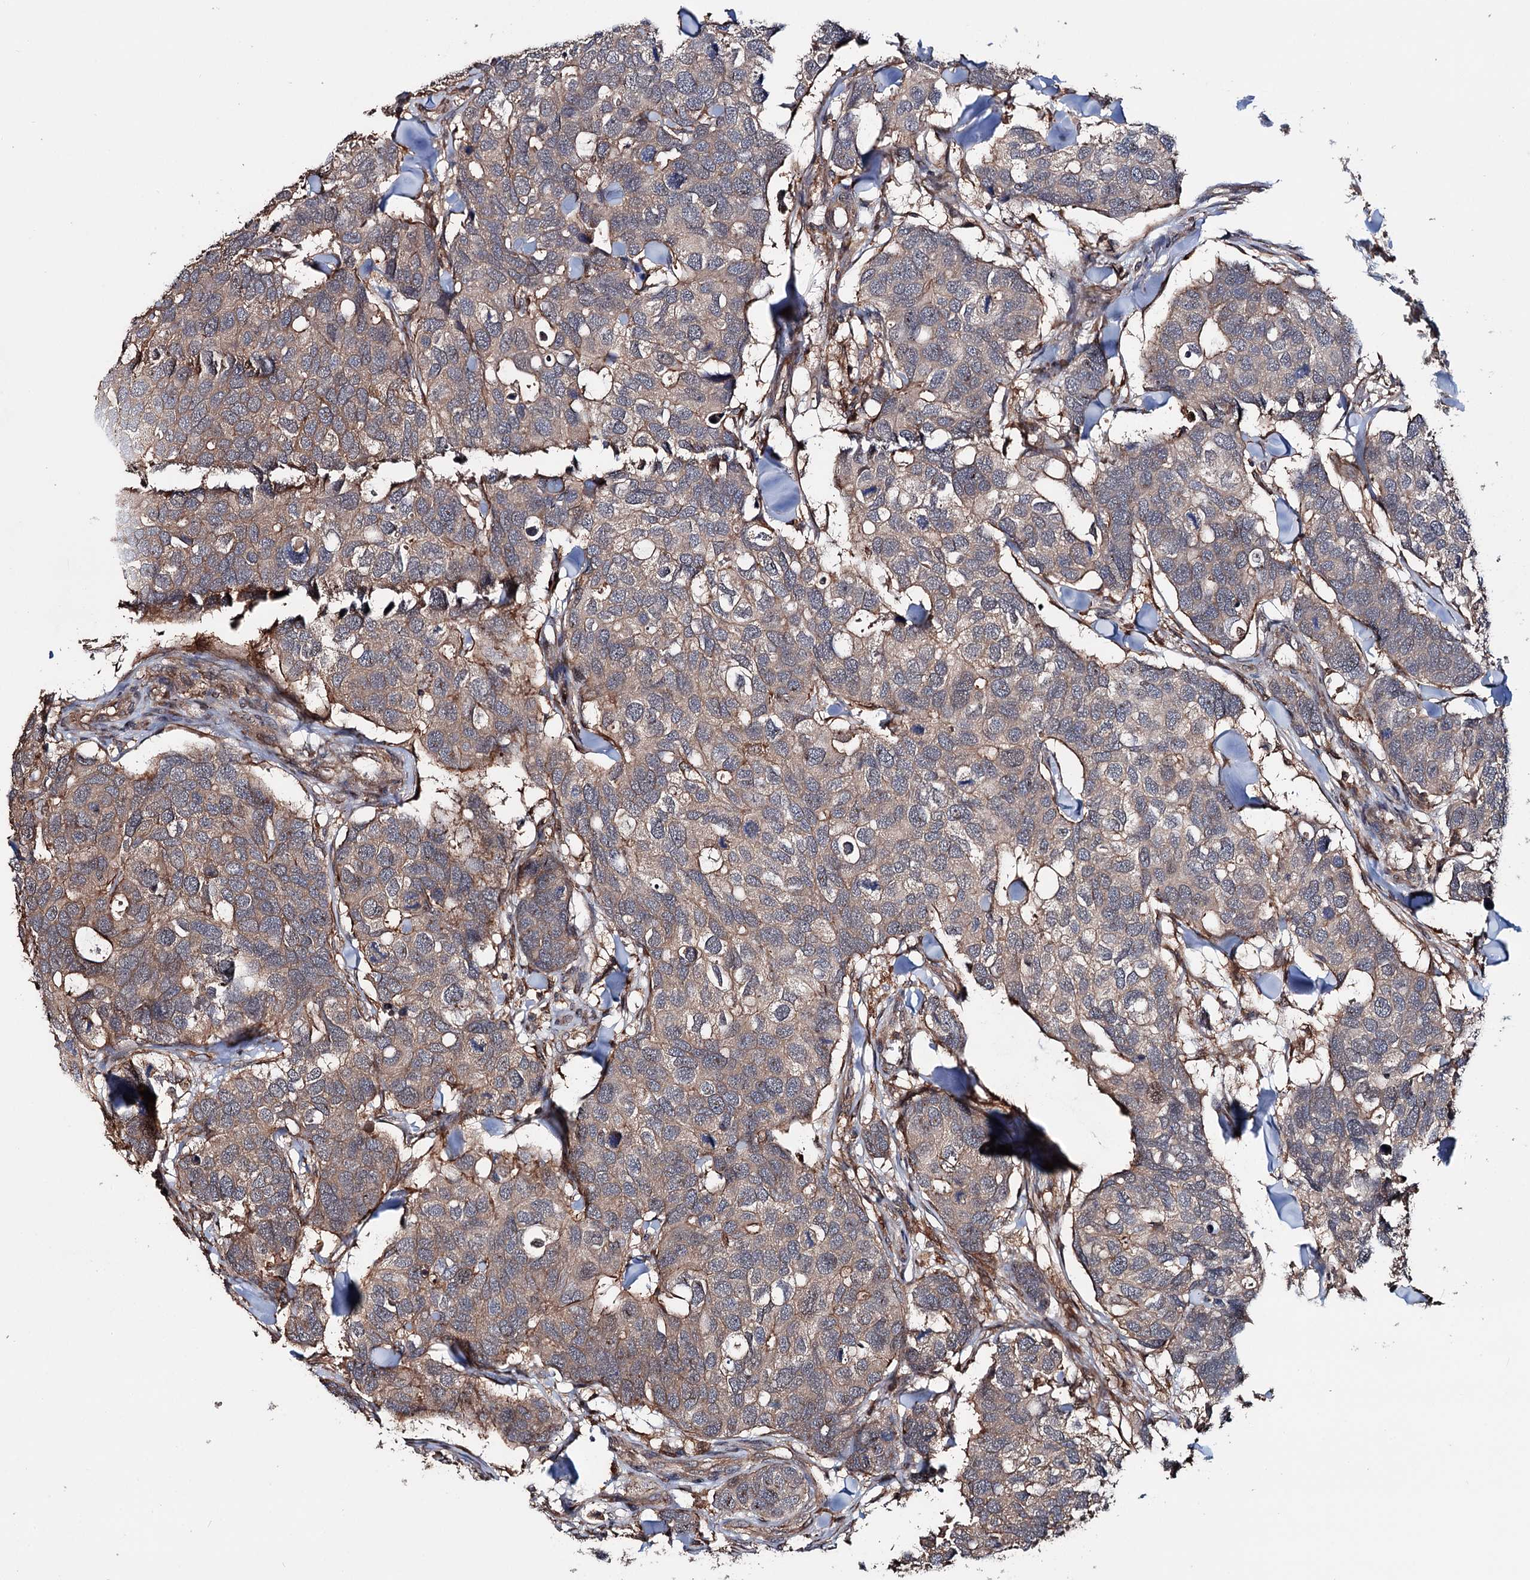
{"staining": {"intensity": "weak", "quantity": "25%-75%", "location": "cytoplasmic/membranous"}, "tissue": "breast cancer", "cell_type": "Tumor cells", "image_type": "cancer", "snomed": [{"axis": "morphology", "description": "Duct carcinoma"}, {"axis": "topography", "description": "Breast"}], "caption": "Immunohistochemistry staining of infiltrating ductal carcinoma (breast), which displays low levels of weak cytoplasmic/membranous staining in approximately 25%-75% of tumor cells indicating weak cytoplasmic/membranous protein staining. The staining was performed using DAB (brown) for protein detection and nuclei were counterstained in hematoxylin (blue).", "gene": "GRIP1", "patient": {"sex": "female", "age": 83}}